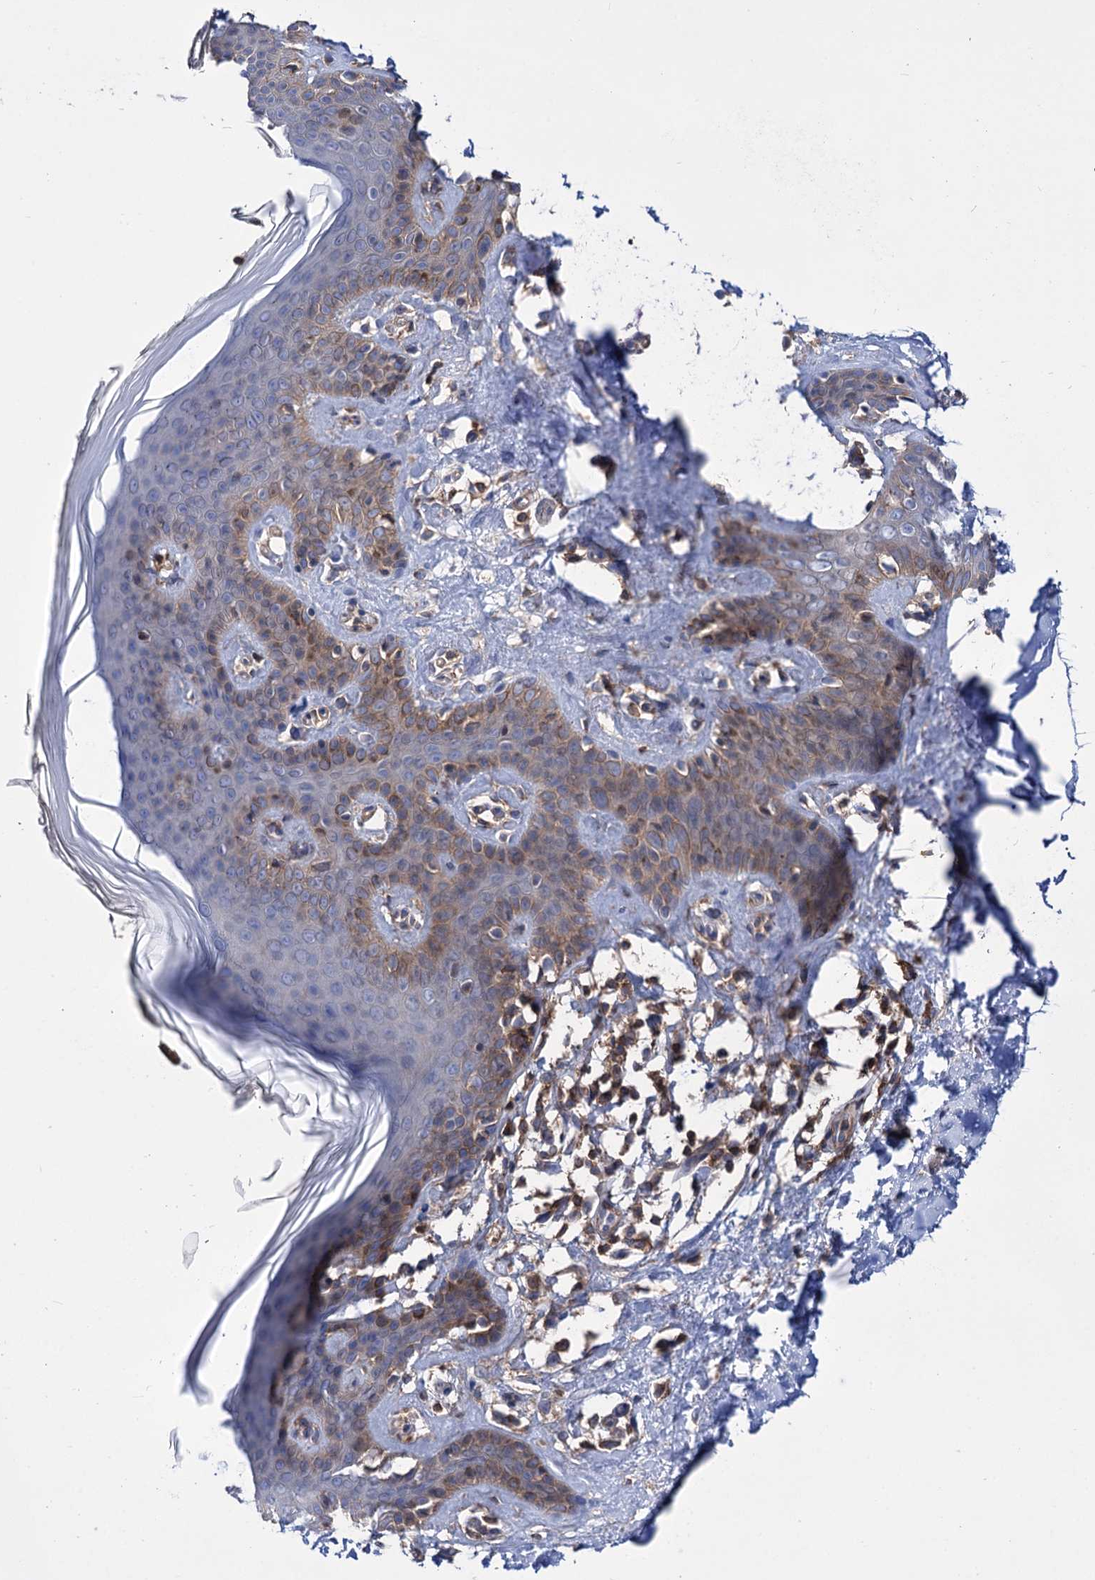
{"staining": {"intensity": "weak", "quantity": ">75%", "location": "cytoplasmic/membranous"}, "tissue": "skin", "cell_type": "Fibroblasts", "image_type": "normal", "snomed": [{"axis": "morphology", "description": "Normal tissue, NOS"}, {"axis": "topography", "description": "Skin"}], "caption": "IHC micrograph of benign human skin stained for a protein (brown), which demonstrates low levels of weak cytoplasmic/membranous positivity in approximately >75% of fibroblasts.", "gene": "DEF6", "patient": {"sex": "female", "age": 64}}